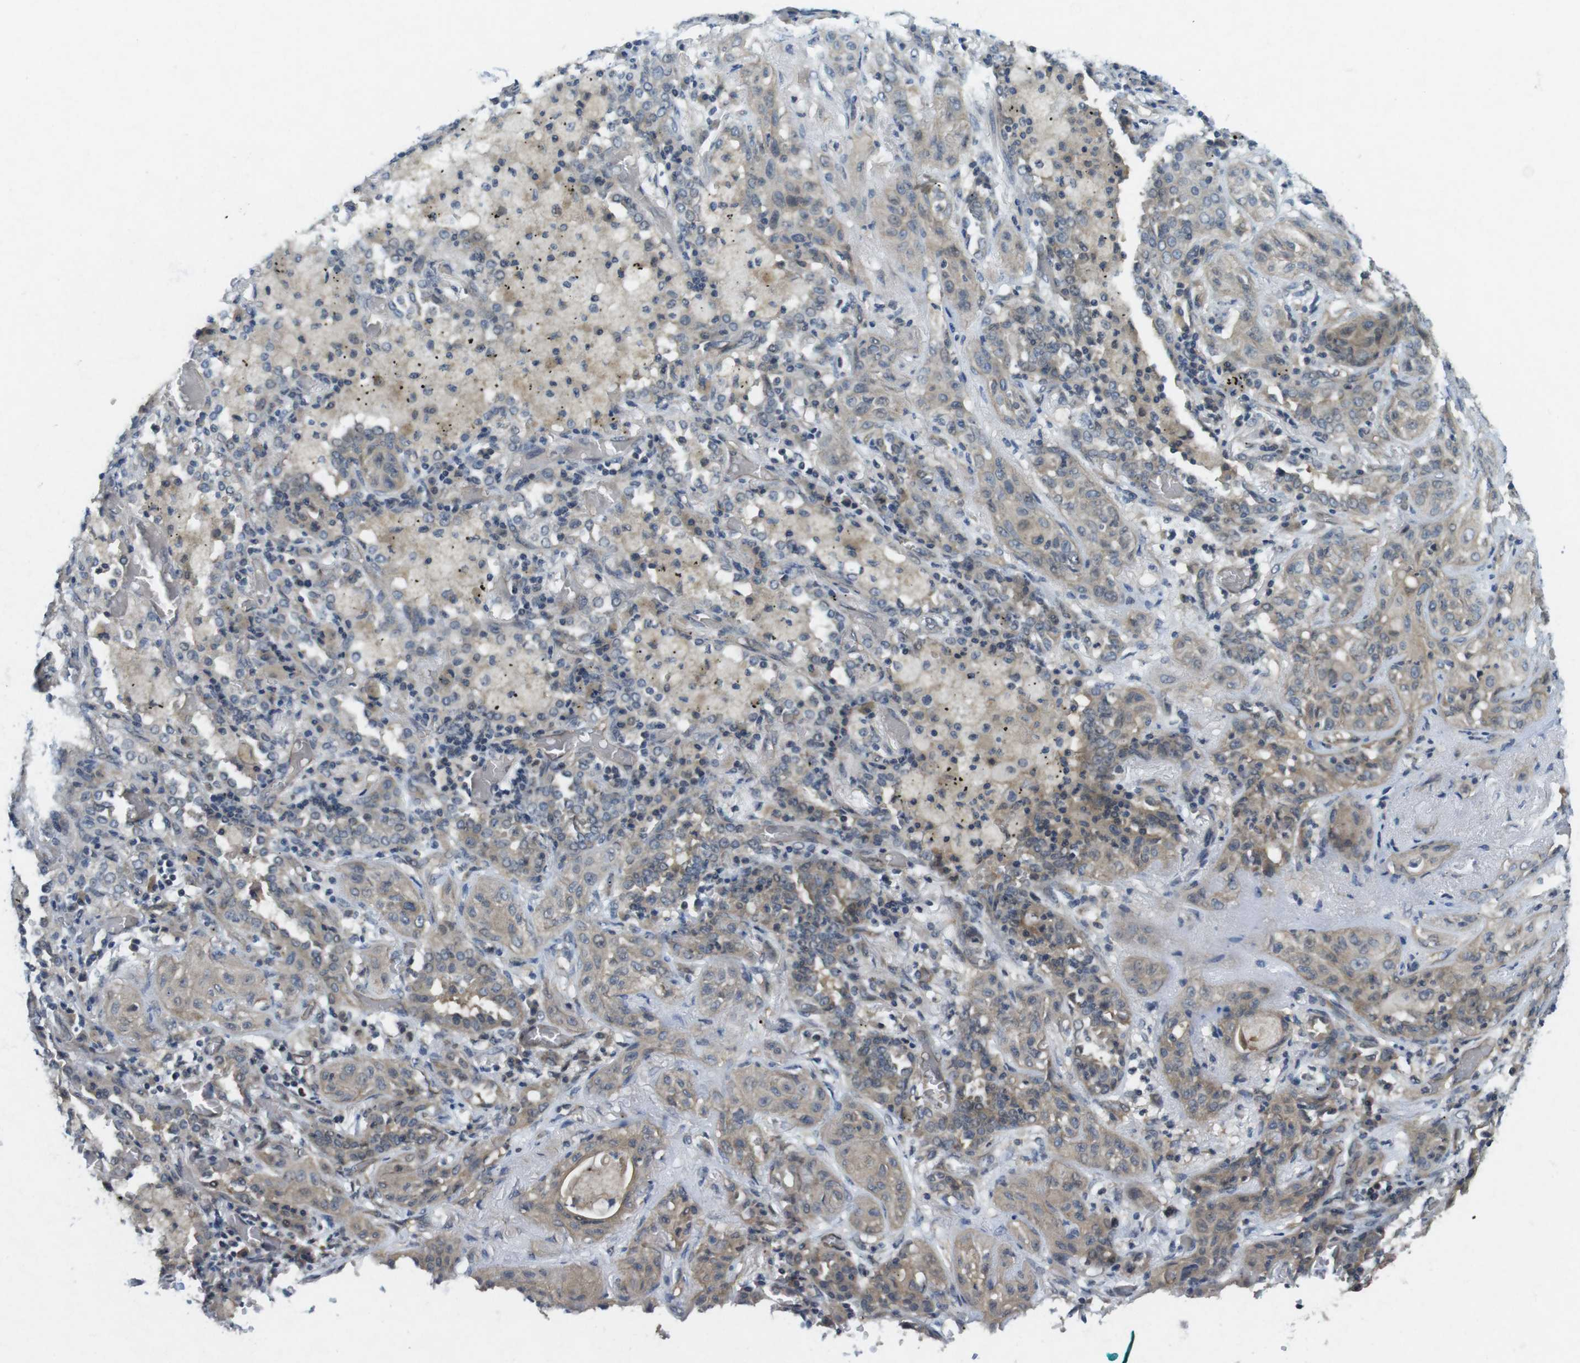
{"staining": {"intensity": "weak", "quantity": "<25%", "location": "cytoplasmic/membranous"}, "tissue": "lung cancer", "cell_type": "Tumor cells", "image_type": "cancer", "snomed": [{"axis": "morphology", "description": "Squamous cell carcinoma, NOS"}, {"axis": "topography", "description": "Lung"}], "caption": "Photomicrograph shows no significant protein staining in tumor cells of squamous cell carcinoma (lung).", "gene": "SUGT1", "patient": {"sex": "female", "age": 47}}